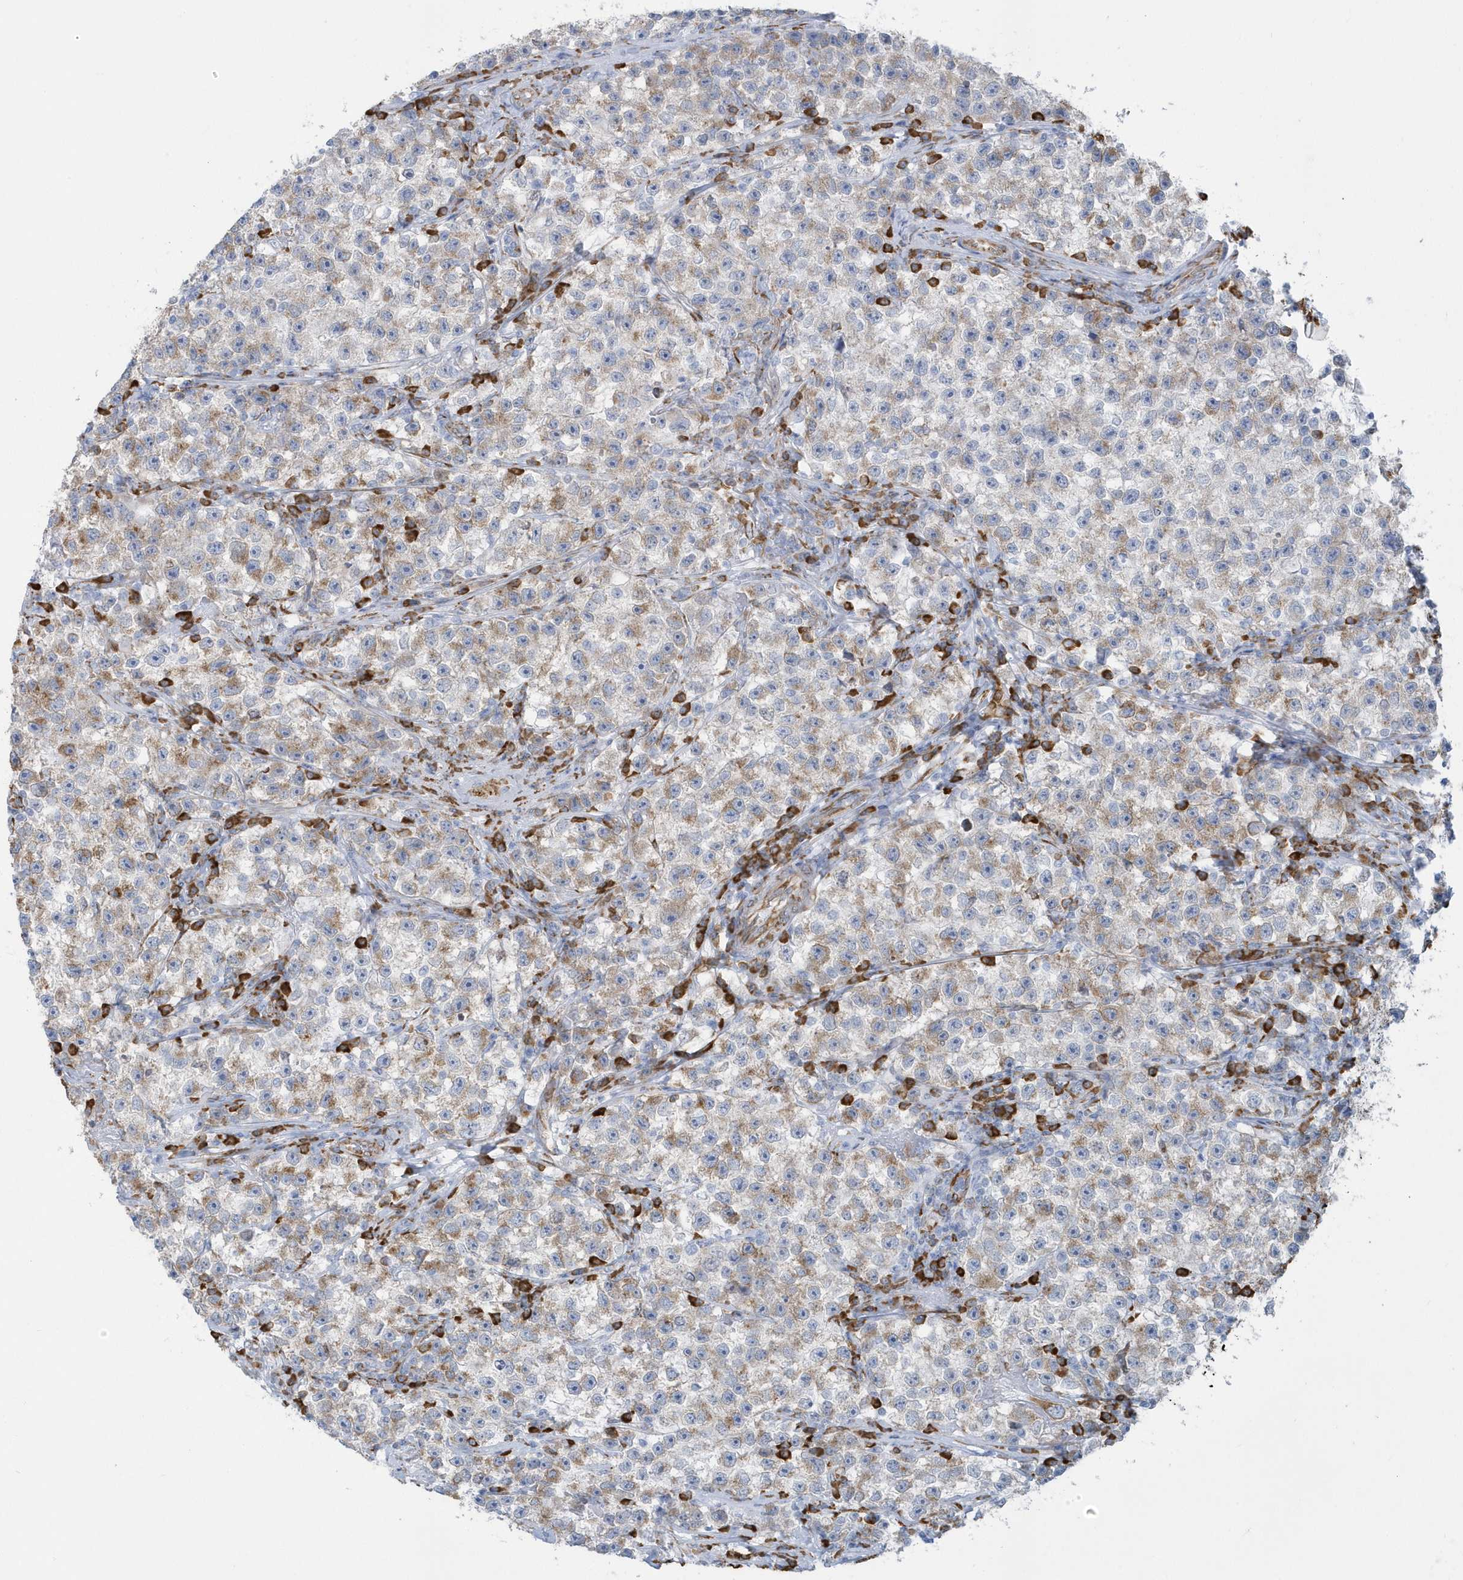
{"staining": {"intensity": "weak", "quantity": "25%-75%", "location": "cytoplasmic/membranous"}, "tissue": "testis cancer", "cell_type": "Tumor cells", "image_type": "cancer", "snomed": [{"axis": "morphology", "description": "Seminoma, NOS"}, {"axis": "topography", "description": "Testis"}], "caption": "Testis seminoma stained with a brown dye demonstrates weak cytoplasmic/membranous positive positivity in approximately 25%-75% of tumor cells.", "gene": "DCAF1", "patient": {"sex": "male", "age": 22}}